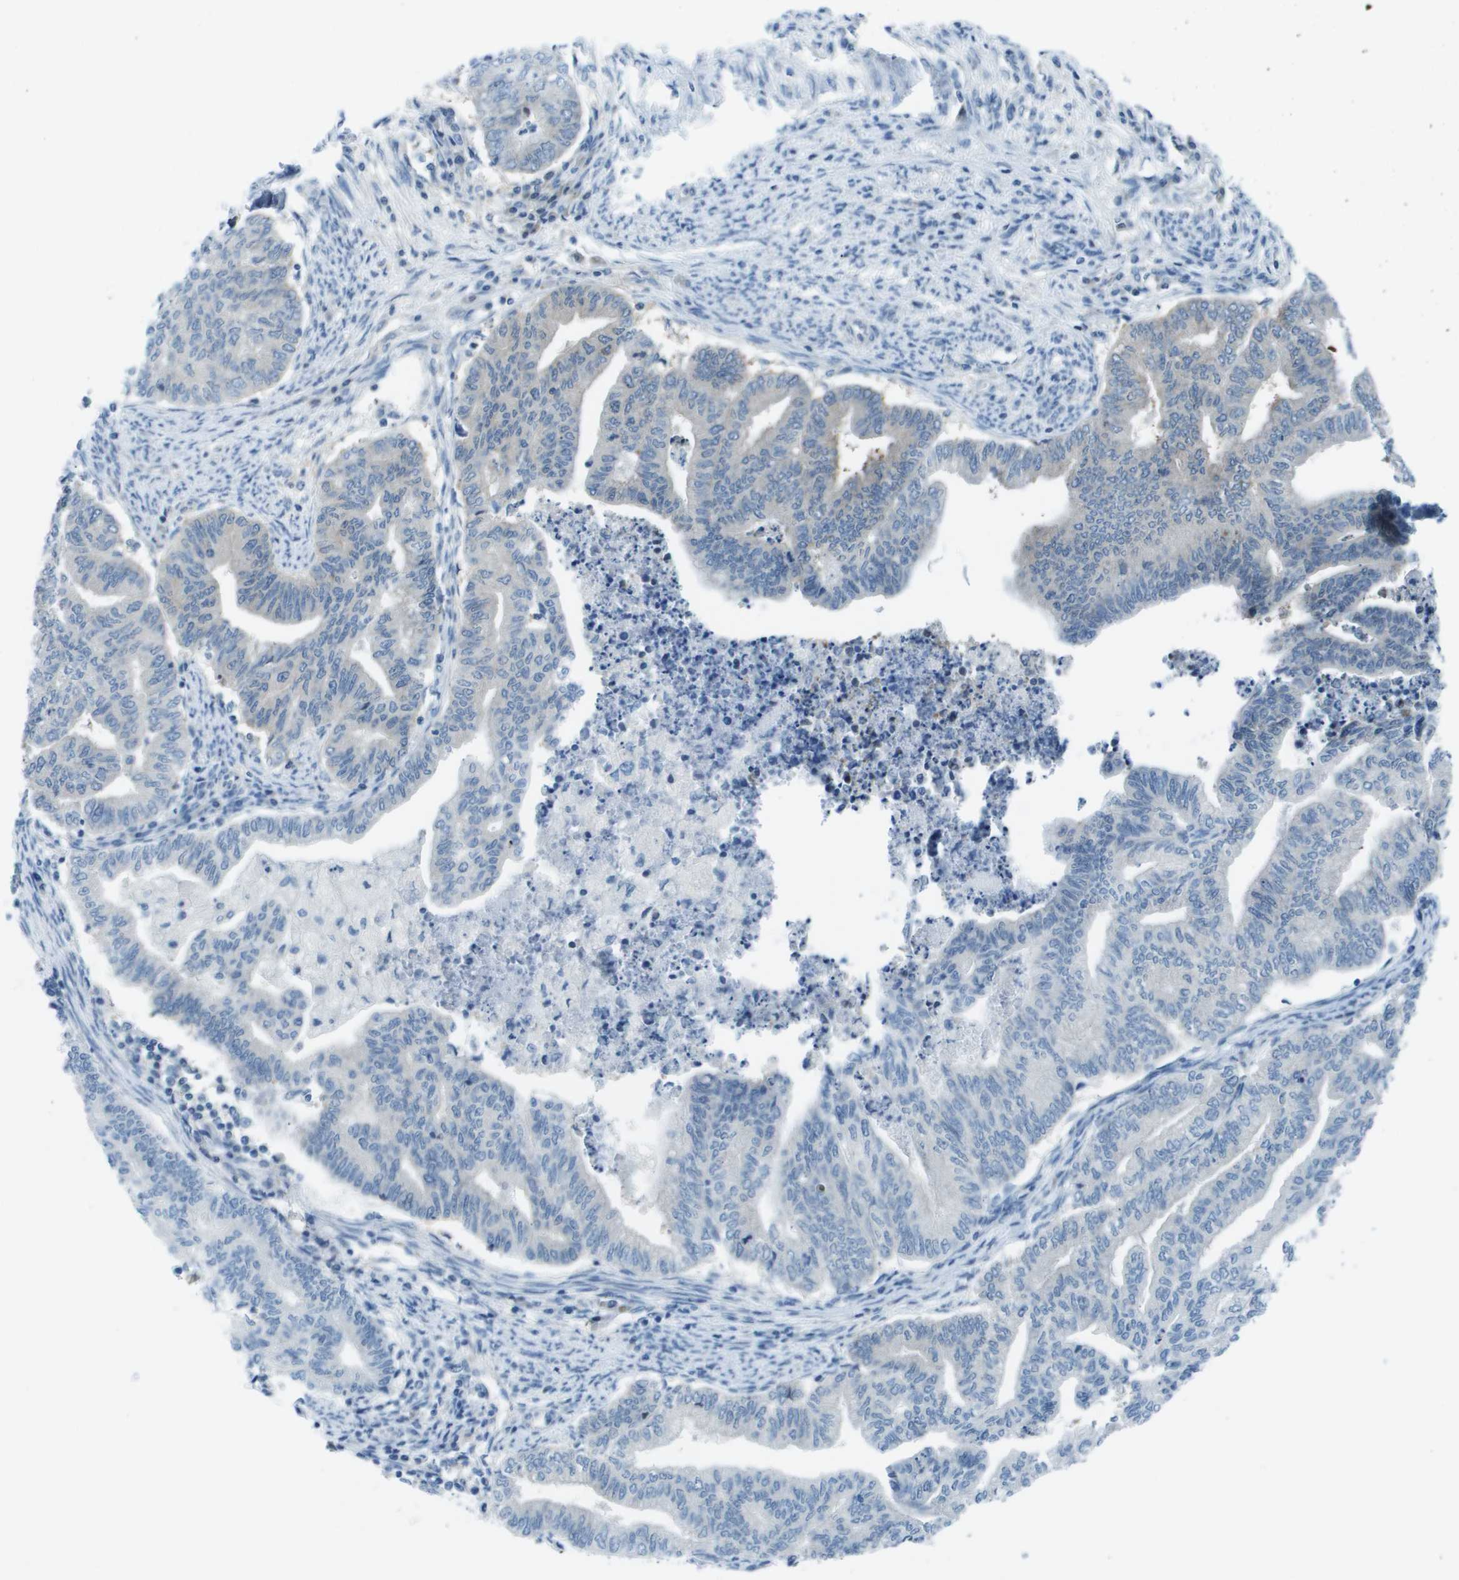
{"staining": {"intensity": "negative", "quantity": "none", "location": "none"}, "tissue": "endometrial cancer", "cell_type": "Tumor cells", "image_type": "cancer", "snomed": [{"axis": "morphology", "description": "Adenocarcinoma, NOS"}, {"axis": "topography", "description": "Endometrium"}], "caption": "IHC micrograph of human endometrial cancer (adenocarcinoma) stained for a protein (brown), which reveals no expression in tumor cells. (IHC, brightfield microscopy, high magnification).", "gene": "STIP1", "patient": {"sex": "female", "age": 79}}